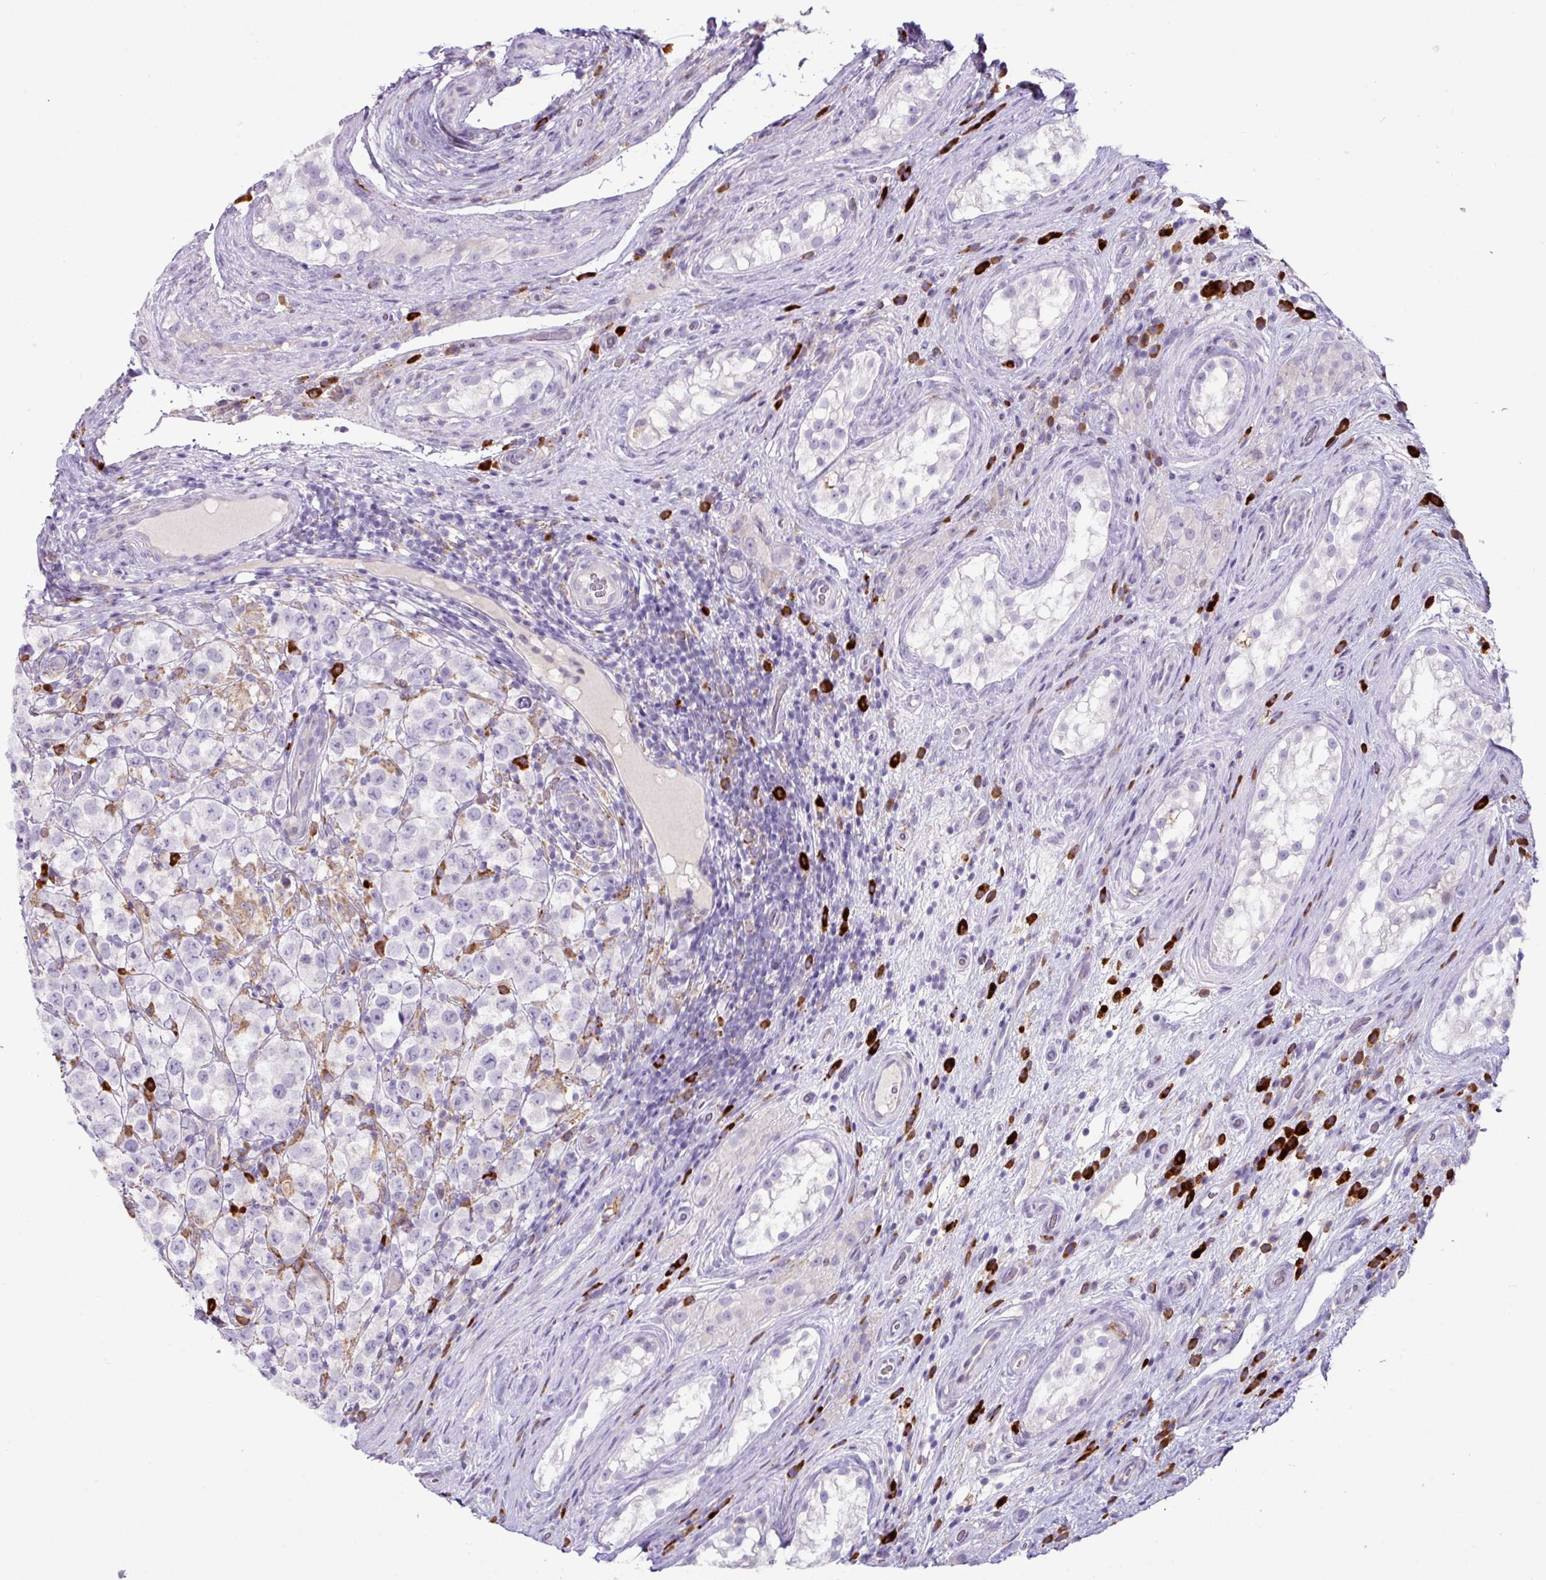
{"staining": {"intensity": "negative", "quantity": "none", "location": "none"}, "tissue": "testis cancer", "cell_type": "Tumor cells", "image_type": "cancer", "snomed": [{"axis": "morphology", "description": "Seminoma, NOS"}, {"axis": "morphology", "description": "Carcinoma, Embryonal, NOS"}, {"axis": "topography", "description": "Testis"}], "caption": "This is a photomicrograph of IHC staining of testis cancer (seminoma), which shows no expression in tumor cells. Brightfield microscopy of immunohistochemistry (IHC) stained with DAB (brown) and hematoxylin (blue), captured at high magnification.", "gene": "RGS21", "patient": {"sex": "male", "age": 41}}